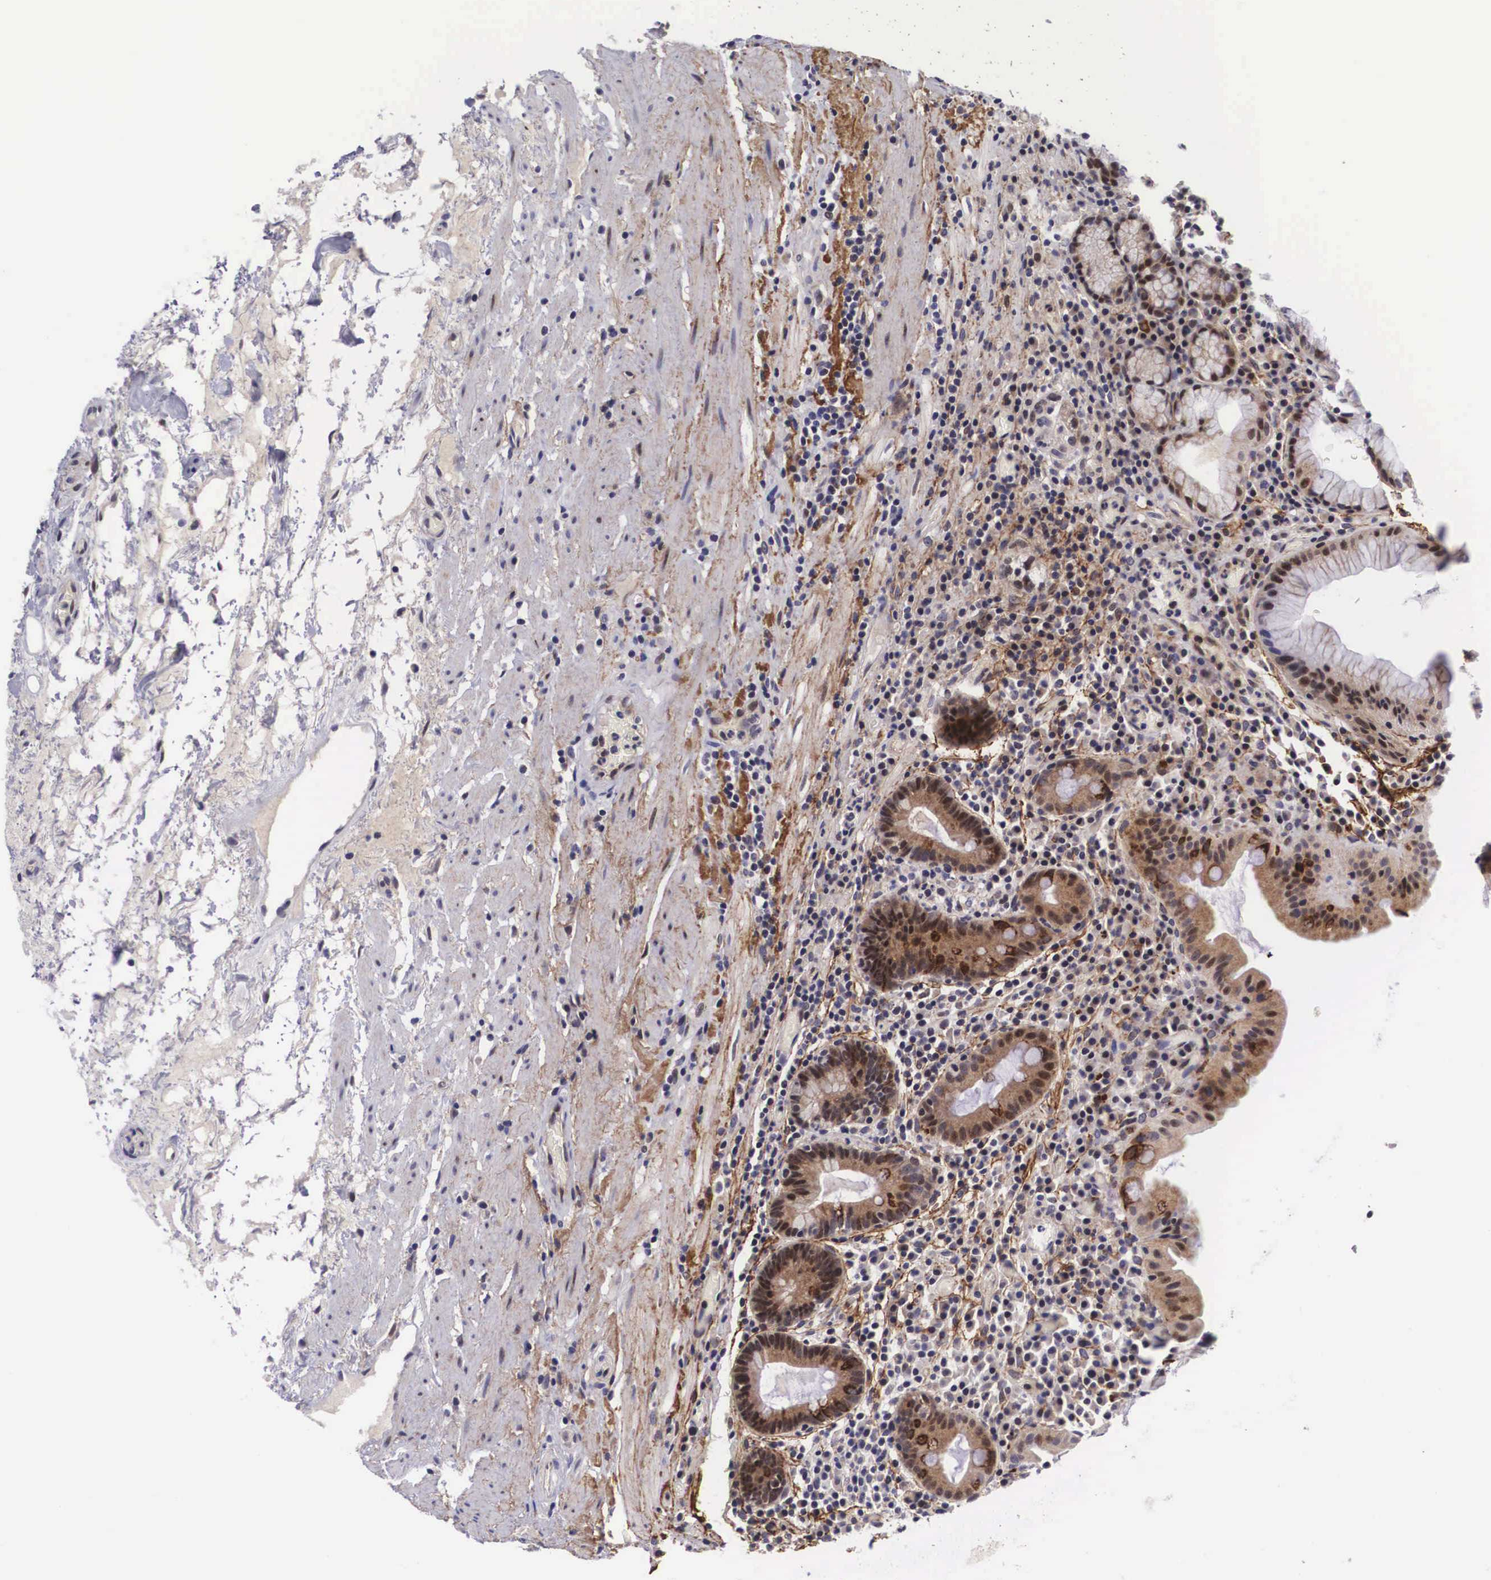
{"staining": {"intensity": "strong", "quantity": ">75%", "location": "cytoplasmic/membranous,nuclear"}, "tissue": "stomach", "cell_type": "Glandular cells", "image_type": "normal", "snomed": [{"axis": "morphology", "description": "Normal tissue, NOS"}, {"axis": "topography", "description": "Stomach, lower"}, {"axis": "topography", "description": "Duodenum"}], "caption": "An immunohistochemistry (IHC) image of unremarkable tissue is shown. Protein staining in brown labels strong cytoplasmic/membranous,nuclear positivity in stomach within glandular cells.", "gene": "EMID1", "patient": {"sex": "male", "age": 84}}